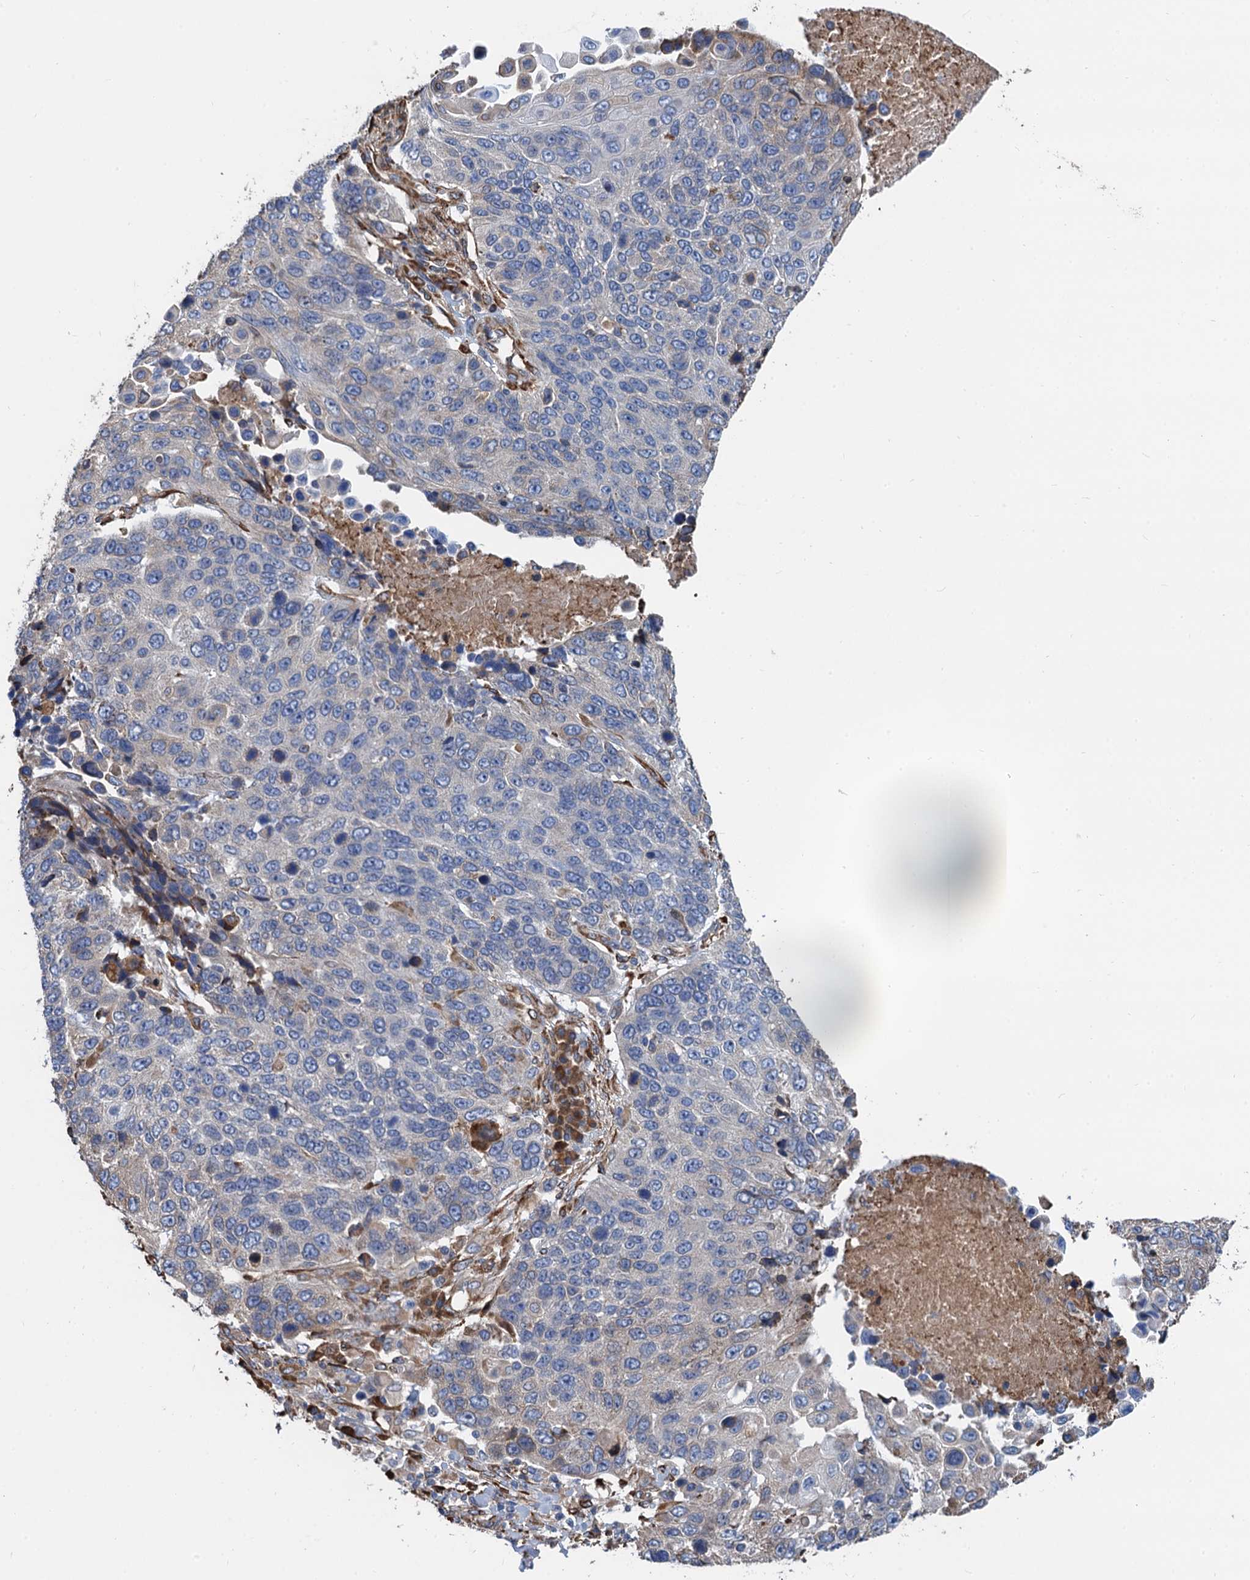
{"staining": {"intensity": "weak", "quantity": "<25%", "location": "cytoplasmic/membranous"}, "tissue": "lung cancer", "cell_type": "Tumor cells", "image_type": "cancer", "snomed": [{"axis": "morphology", "description": "Normal tissue, NOS"}, {"axis": "morphology", "description": "Squamous cell carcinoma, NOS"}, {"axis": "topography", "description": "Lymph node"}, {"axis": "topography", "description": "Lung"}], "caption": "There is no significant expression in tumor cells of squamous cell carcinoma (lung).", "gene": "CNNM1", "patient": {"sex": "male", "age": 66}}